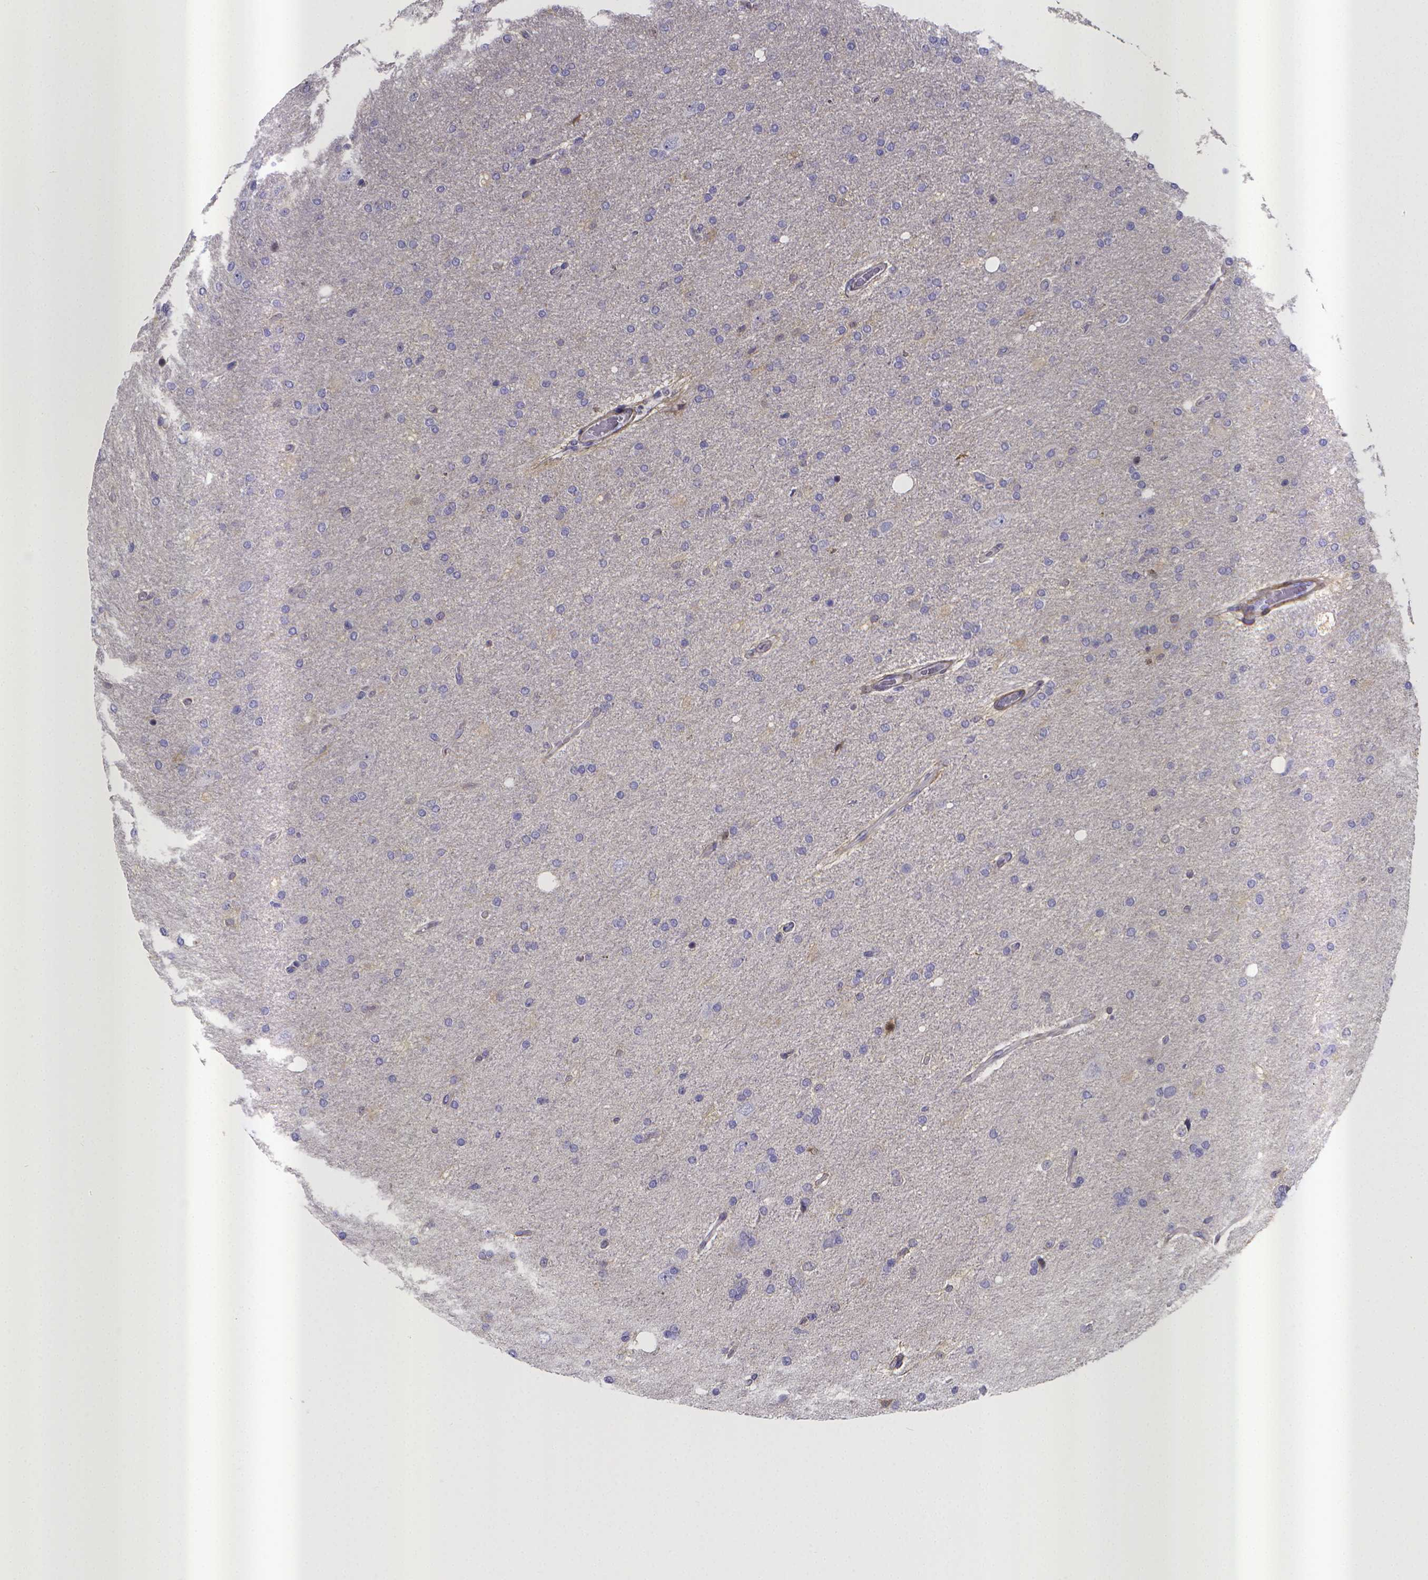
{"staining": {"intensity": "negative", "quantity": "none", "location": "none"}, "tissue": "glioma", "cell_type": "Tumor cells", "image_type": "cancer", "snomed": [{"axis": "morphology", "description": "Glioma, malignant, High grade"}, {"axis": "topography", "description": "Cerebral cortex"}], "caption": "An IHC photomicrograph of glioma is shown. There is no staining in tumor cells of glioma.", "gene": "RERG", "patient": {"sex": "male", "age": 70}}